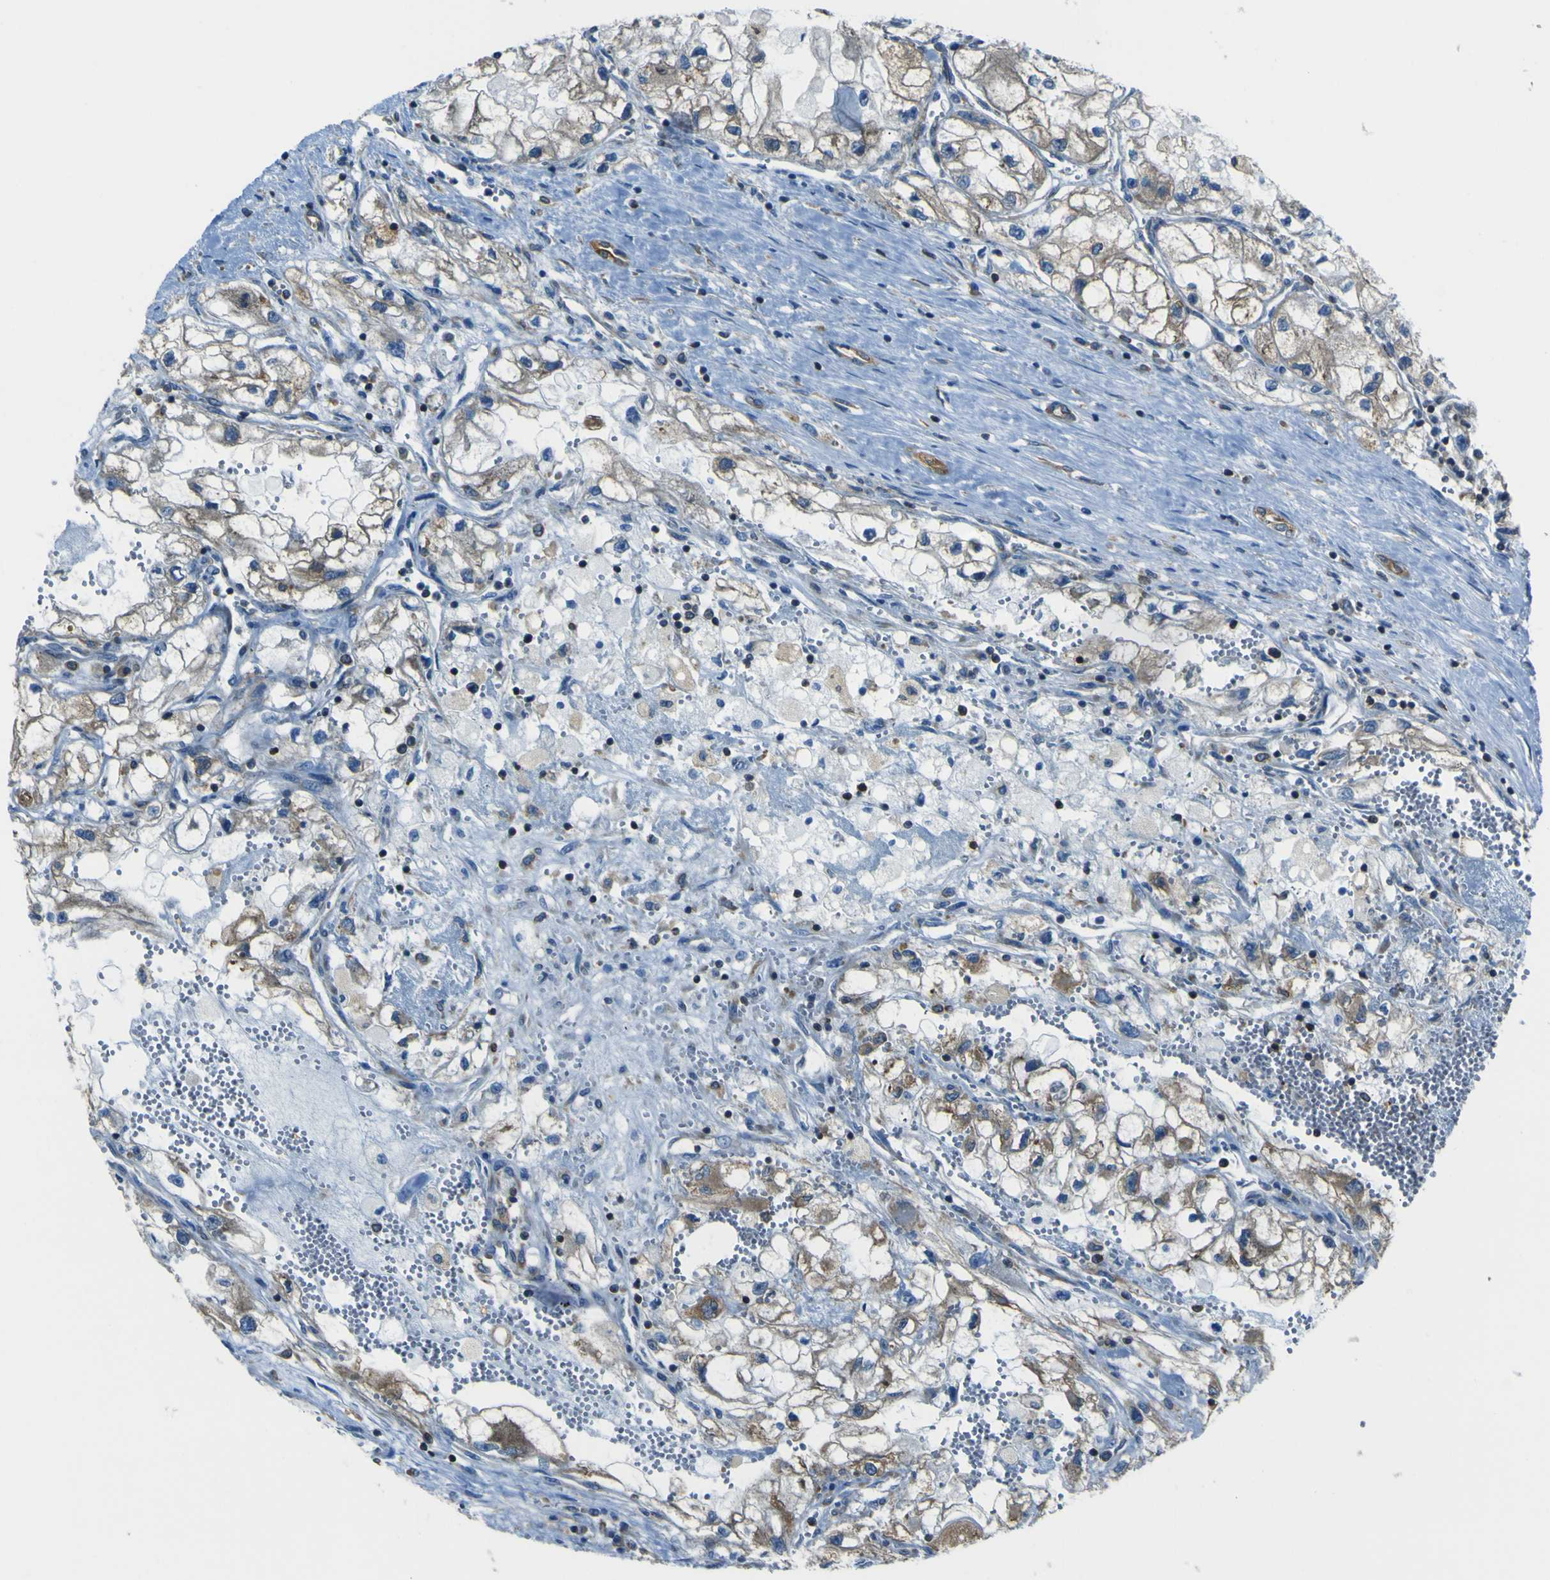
{"staining": {"intensity": "moderate", "quantity": ">75%", "location": "cytoplasmic/membranous"}, "tissue": "renal cancer", "cell_type": "Tumor cells", "image_type": "cancer", "snomed": [{"axis": "morphology", "description": "Adenocarcinoma, NOS"}, {"axis": "topography", "description": "Kidney"}], "caption": "Immunohistochemistry (IHC) micrograph of adenocarcinoma (renal) stained for a protein (brown), which exhibits medium levels of moderate cytoplasmic/membranous expression in about >75% of tumor cells.", "gene": "STIM1", "patient": {"sex": "female", "age": 70}}